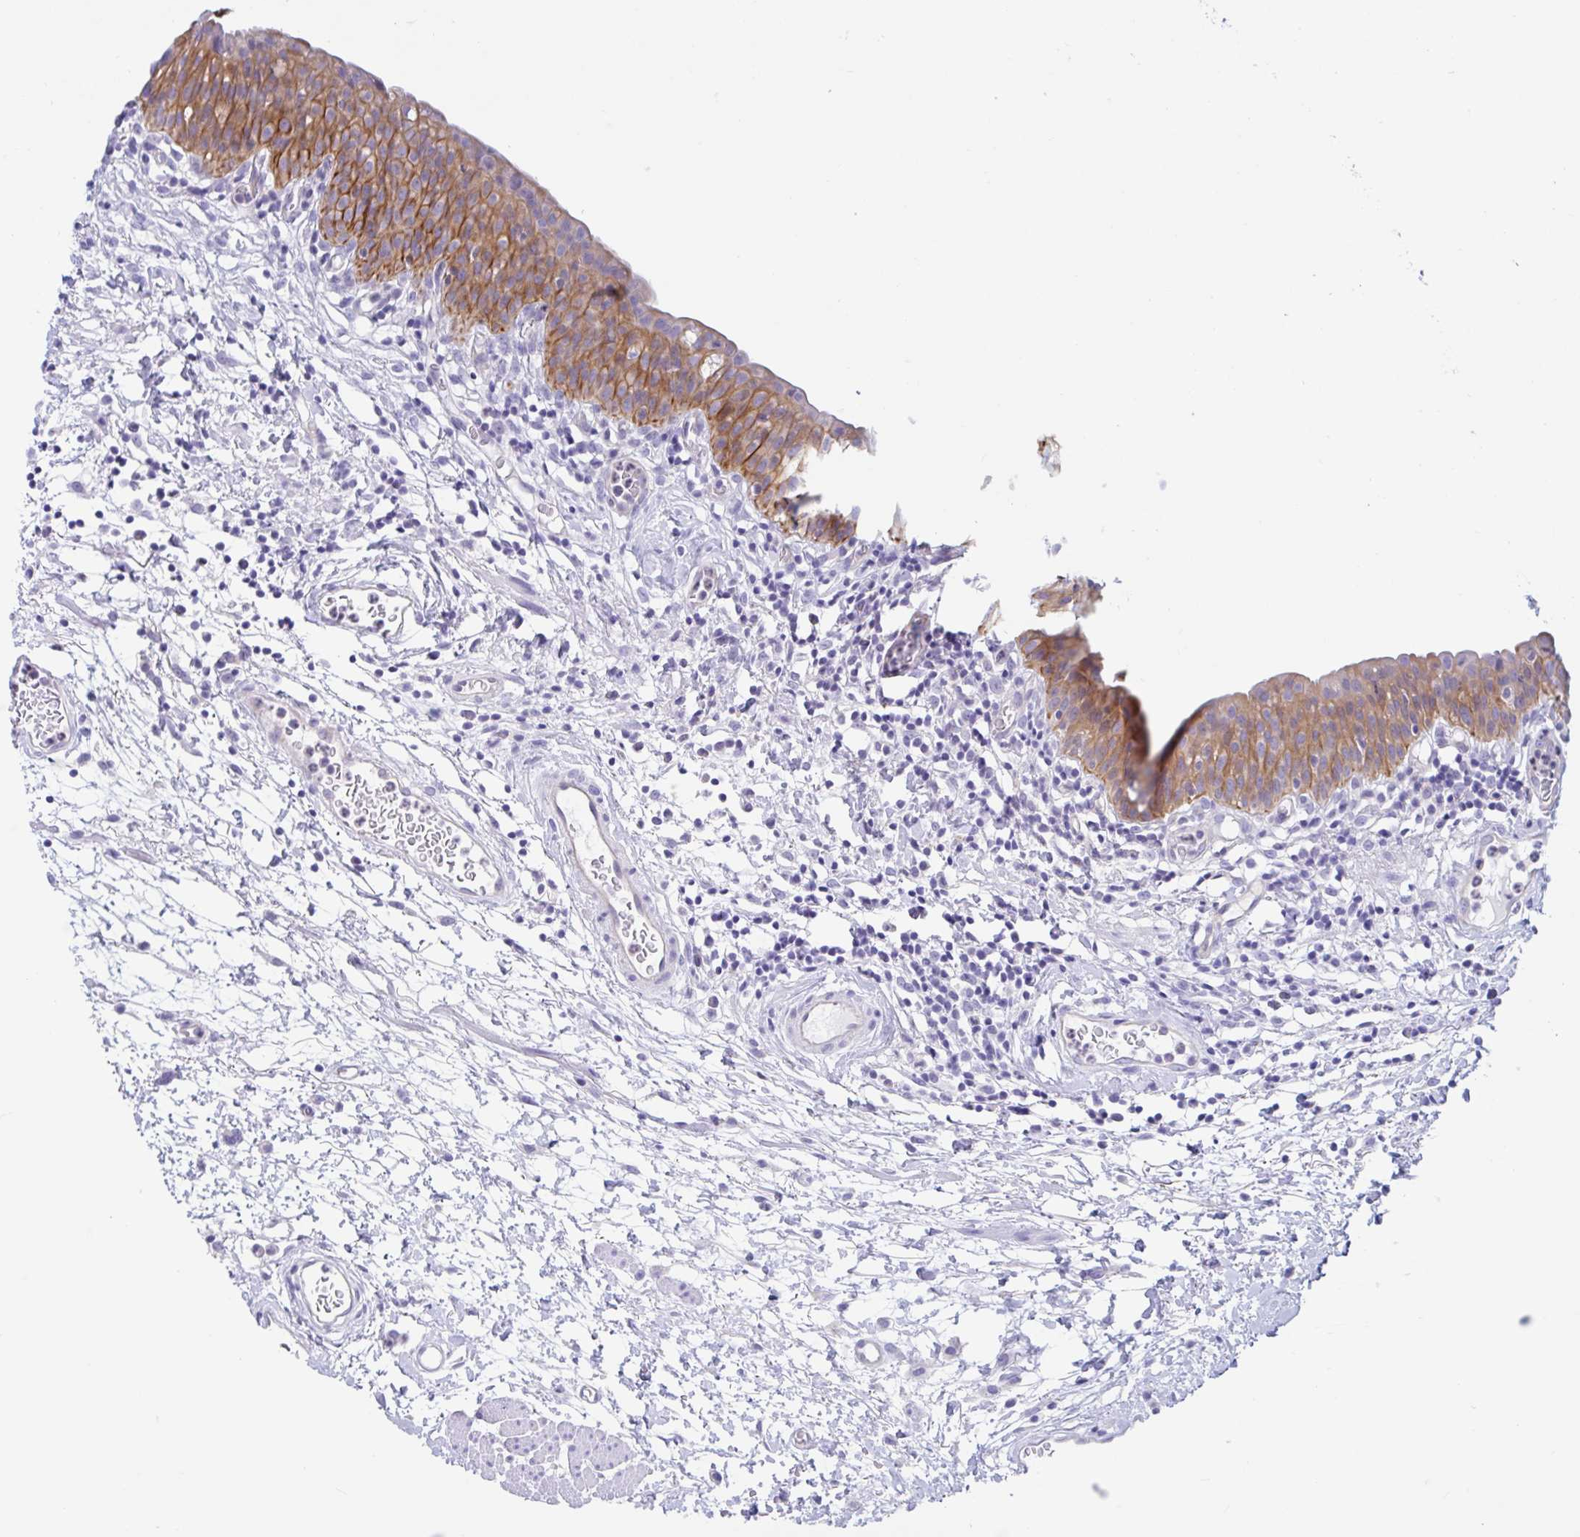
{"staining": {"intensity": "strong", "quantity": "25%-75%", "location": "cytoplasmic/membranous"}, "tissue": "urinary bladder", "cell_type": "Urothelial cells", "image_type": "normal", "snomed": [{"axis": "morphology", "description": "Normal tissue, NOS"}, {"axis": "morphology", "description": "Inflammation, NOS"}, {"axis": "topography", "description": "Urinary bladder"}], "caption": "Urothelial cells demonstrate high levels of strong cytoplasmic/membranous positivity in about 25%-75% of cells in unremarkable urinary bladder.", "gene": "OR6N2", "patient": {"sex": "male", "age": 57}}